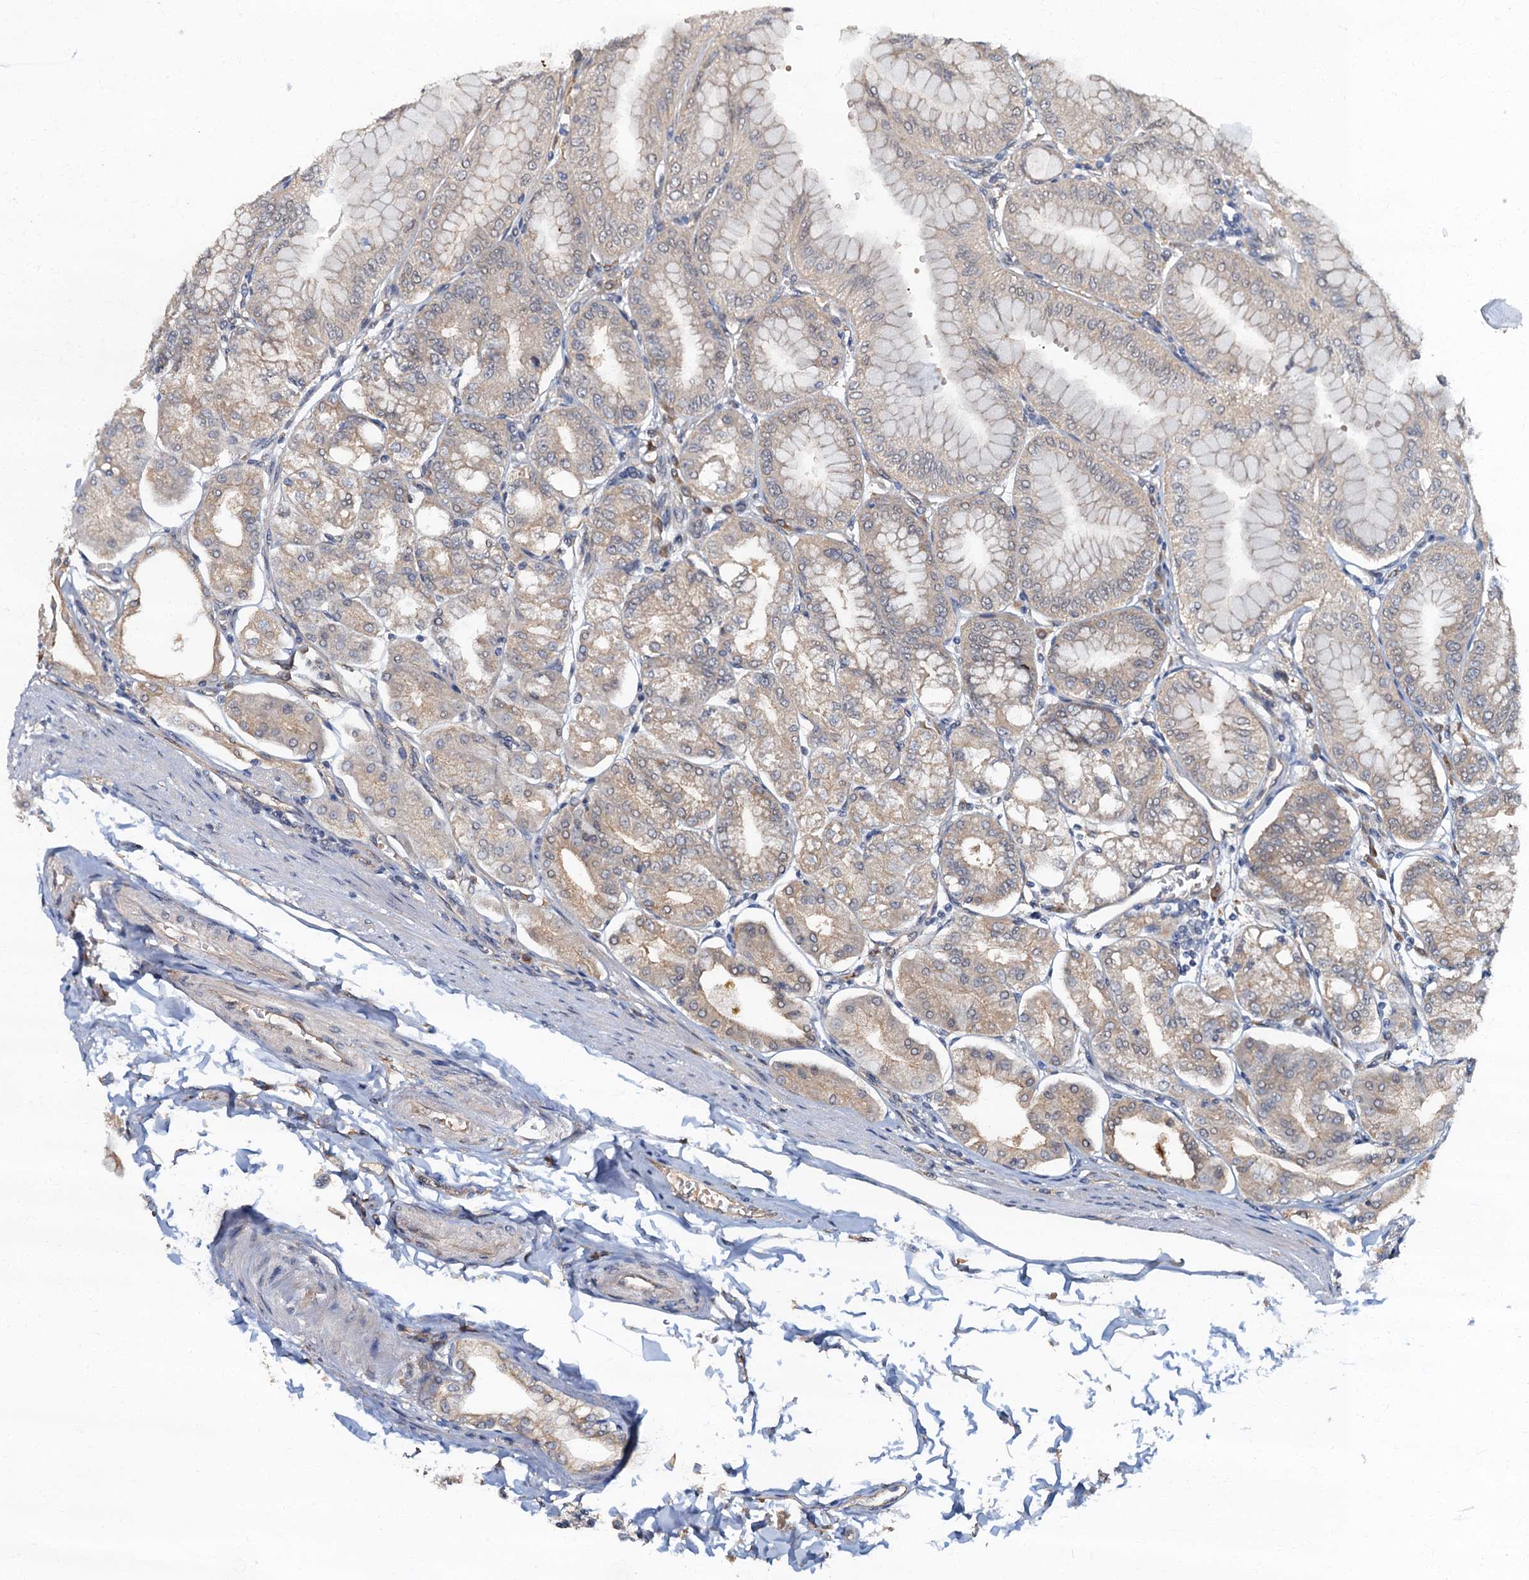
{"staining": {"intensity": "moderate", "quantity": "25%-75%", "location": "cytoplasmic/membranous"}, "tissue": "stomach", "cell_type": "Glandular cells", "image_type": "normal", "snomed": [{"axis": "morphology", "description": "Normal tissue, NOS"}, {"axis": "topography", "description": "Stomach, lower"}], "caption": "A photomicrograph showing moderate cytoplasmic/membranous expression in about 25%-75% of glandular cells in unremarkable stomach, as visualized by brown immunohistochemical staining.", "gene": "TBCK", "patient": {"sex": "male", "age": 71}}